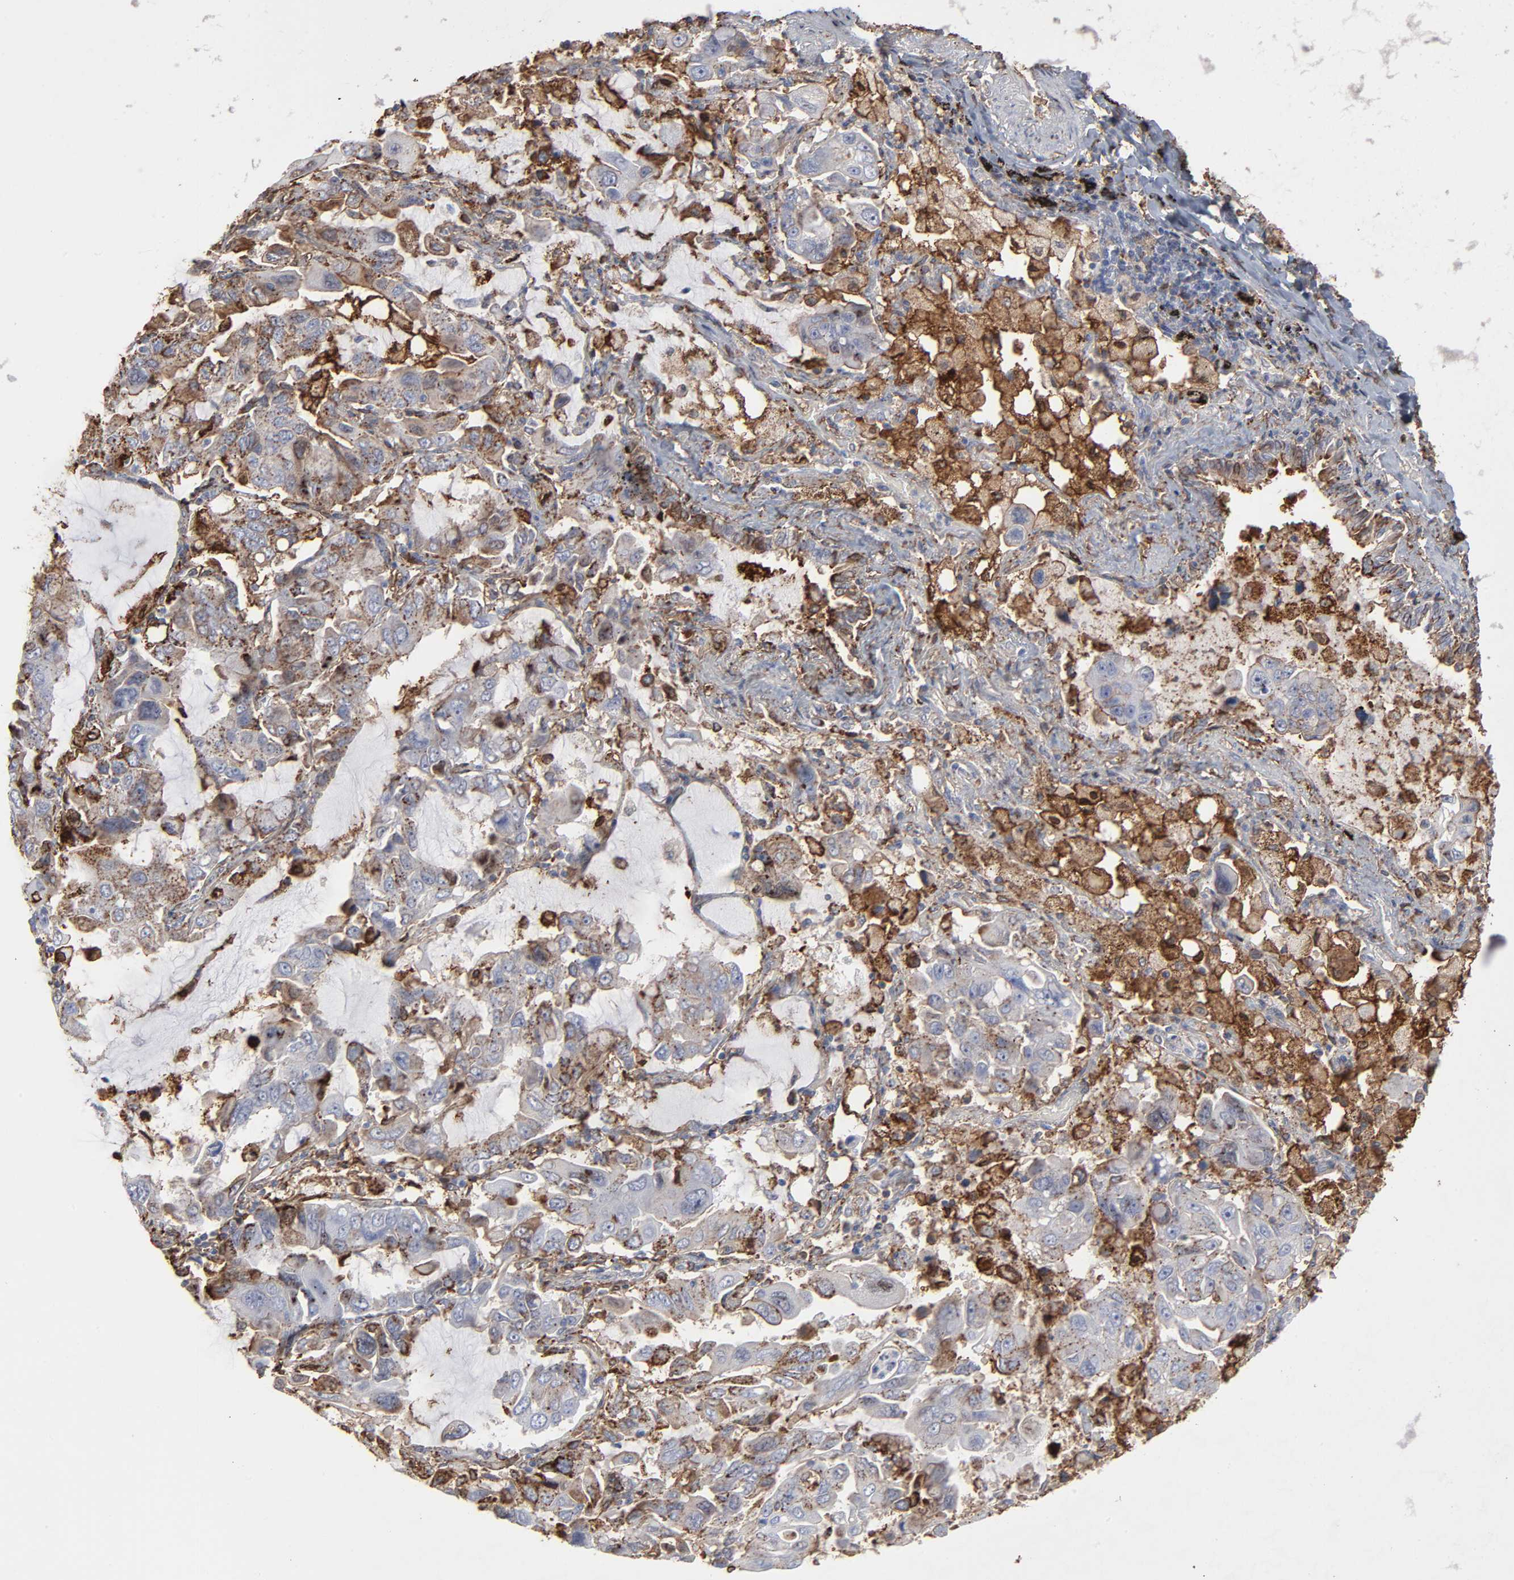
{"staining": {"intensity": "moderate", "quantity": ">75%", "location": "cytoplasmic/membranous"}, "tissue": "lung cancer", "cell_type": "Tumor cells", "image_type": "cancer", "snomed": [{"axis": "morphology", "description": "Adenocarcinoma, NOS"}, {"axis": "topography", "description": "Lung"}], "caption": "Lung adenocarcinoma stained with a protein marker exhibits moderate staining in tumor cells.", "gene": "ANXA5", "patient": {"sex": "male", "age": 64}}